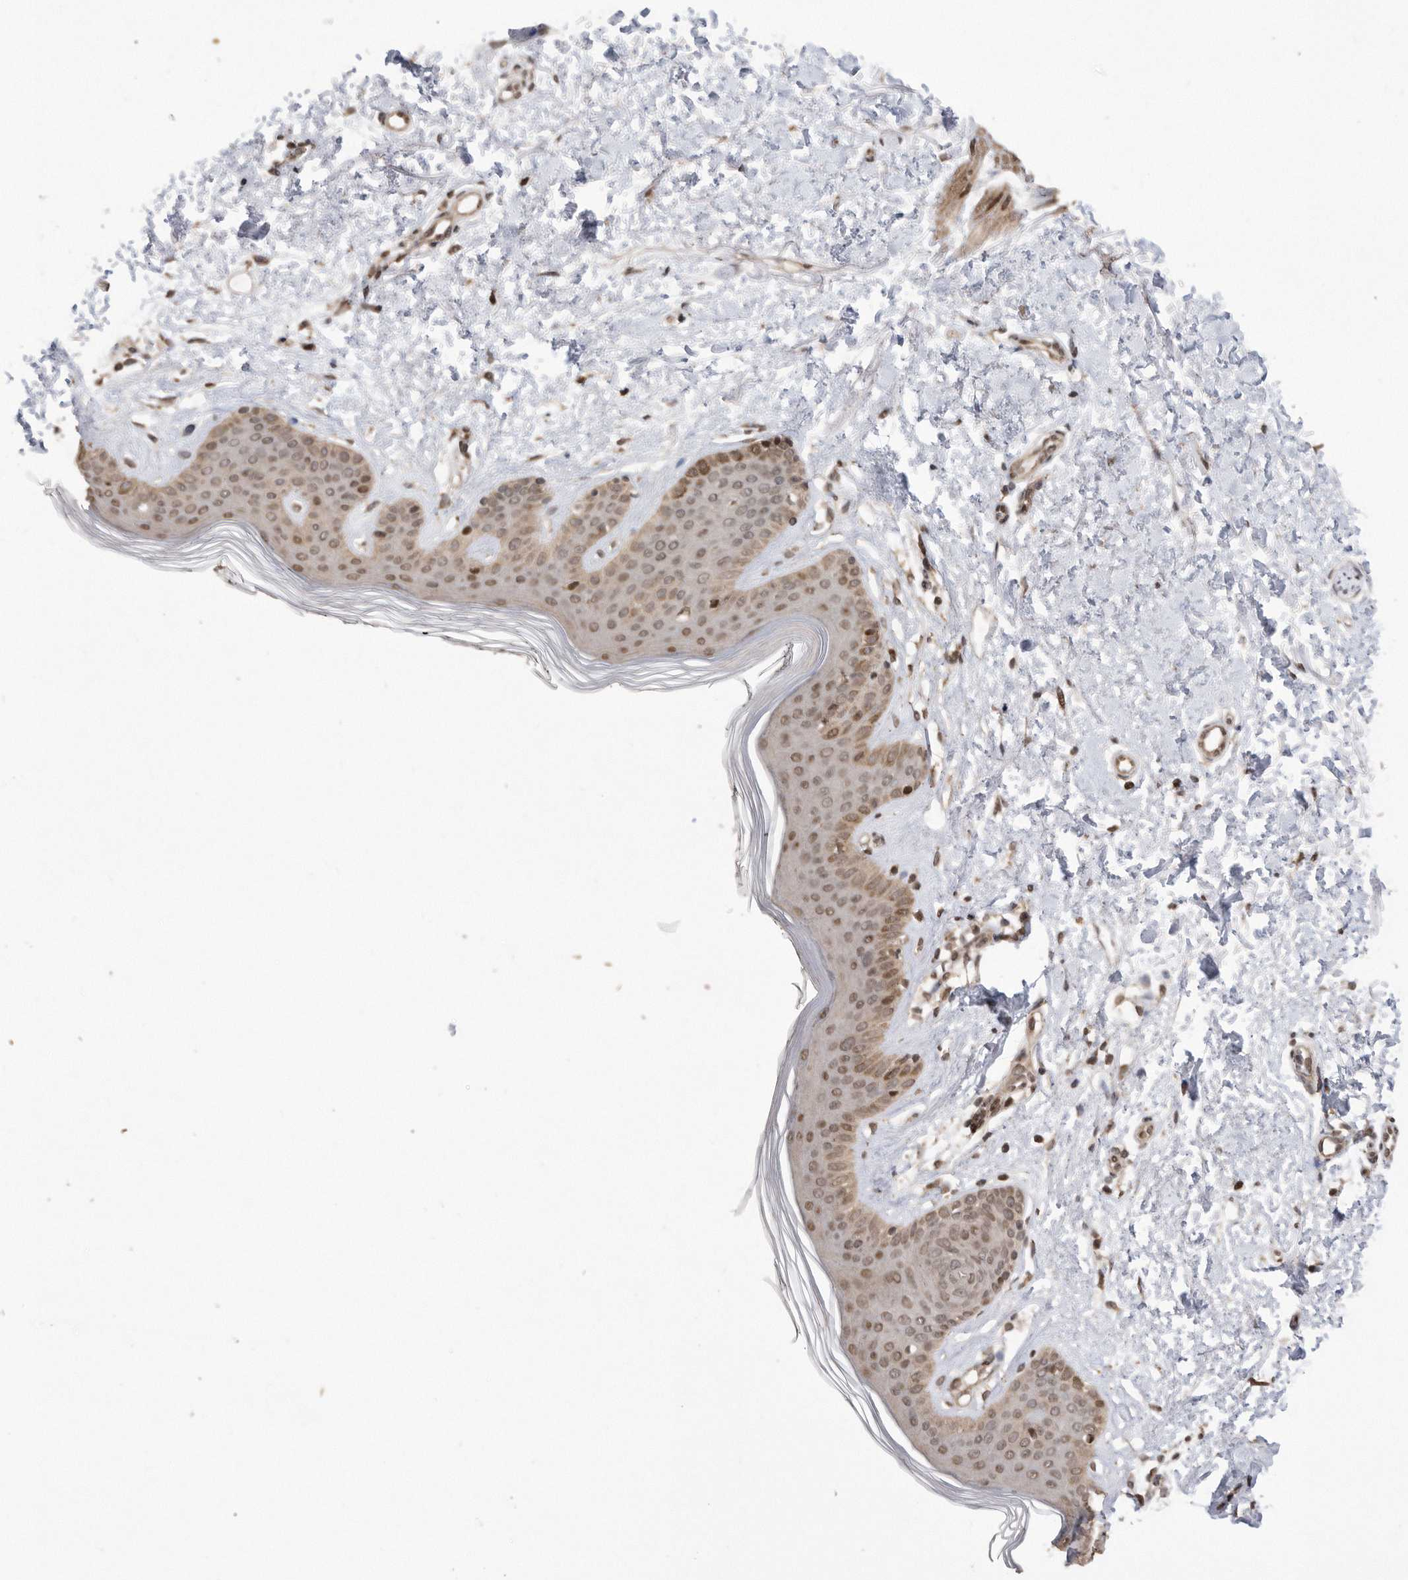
{"staining": {"intensity": "moderate", "quantity": "25%-75%", "location": "nuclear"}, "tissue": "skin", "cell_type": "Fibroblasts", "image_type": "normal", "snomed": [{"axis": "morphology", "description": "Normal tissue, NOS"}, {"axis": "topography", "description": "Skin"}], "caption": "This histopathology image shows immunohistochemistry staining of unremarkable human skin, with medium moderate nuclear staining in about 25%-75% of fibroblasts.", "gene": "TDRD3", "patient": {"sex": "female", "age": 64}}